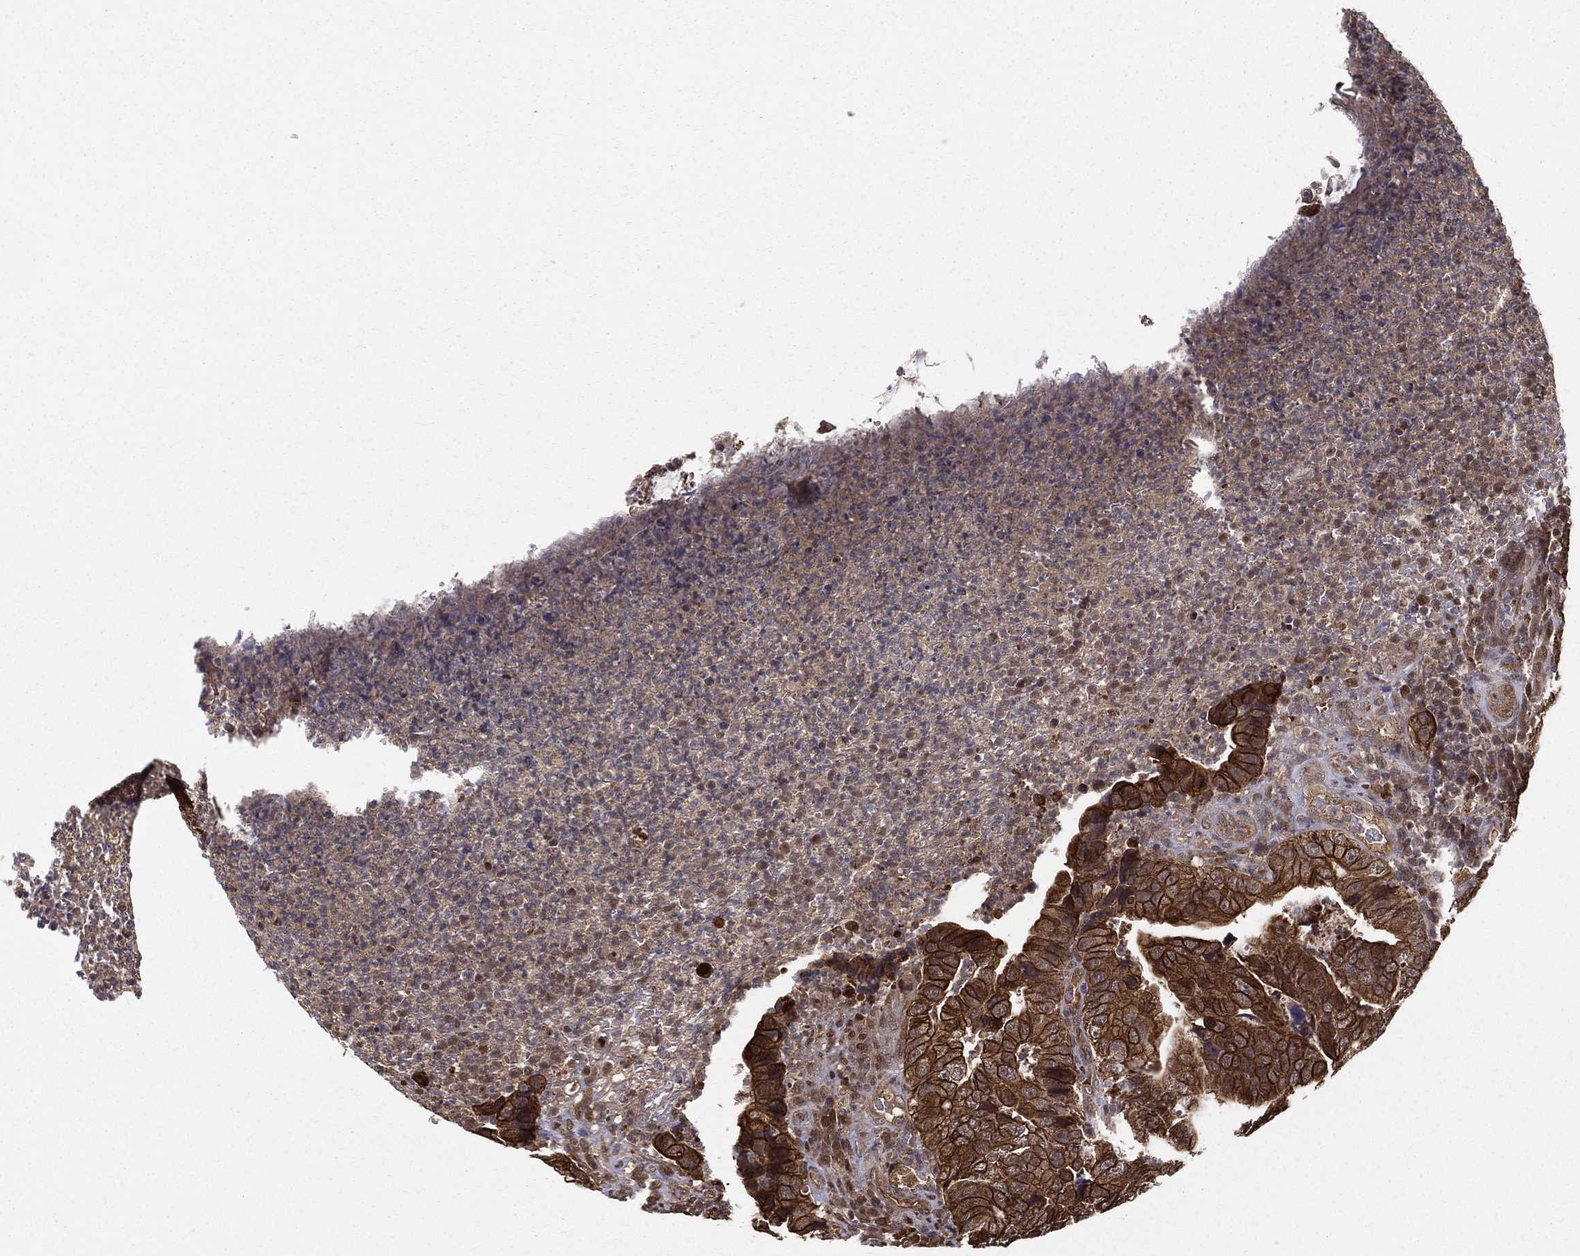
{"staining": {"intensity": "strong", "quantity": ">75%", "location": "cytoplasmic/membranous"}, "tissue": "colorectal cancer", "cell_type": "Tumor cells", "image_type": "cancer", "snomed": [{"axis": "morphology", "description": "Adenocarcinoma, NOS"}, {"axis": "topography", "description": "Colon"}], "caption": "A high amount of strong cytoplasmic/membranous staining is present in about >75% of tumor cells in colorectal cancer tissue.", "gene": "SLC6A6", "patient": {"sex": "female", "age": 72}}